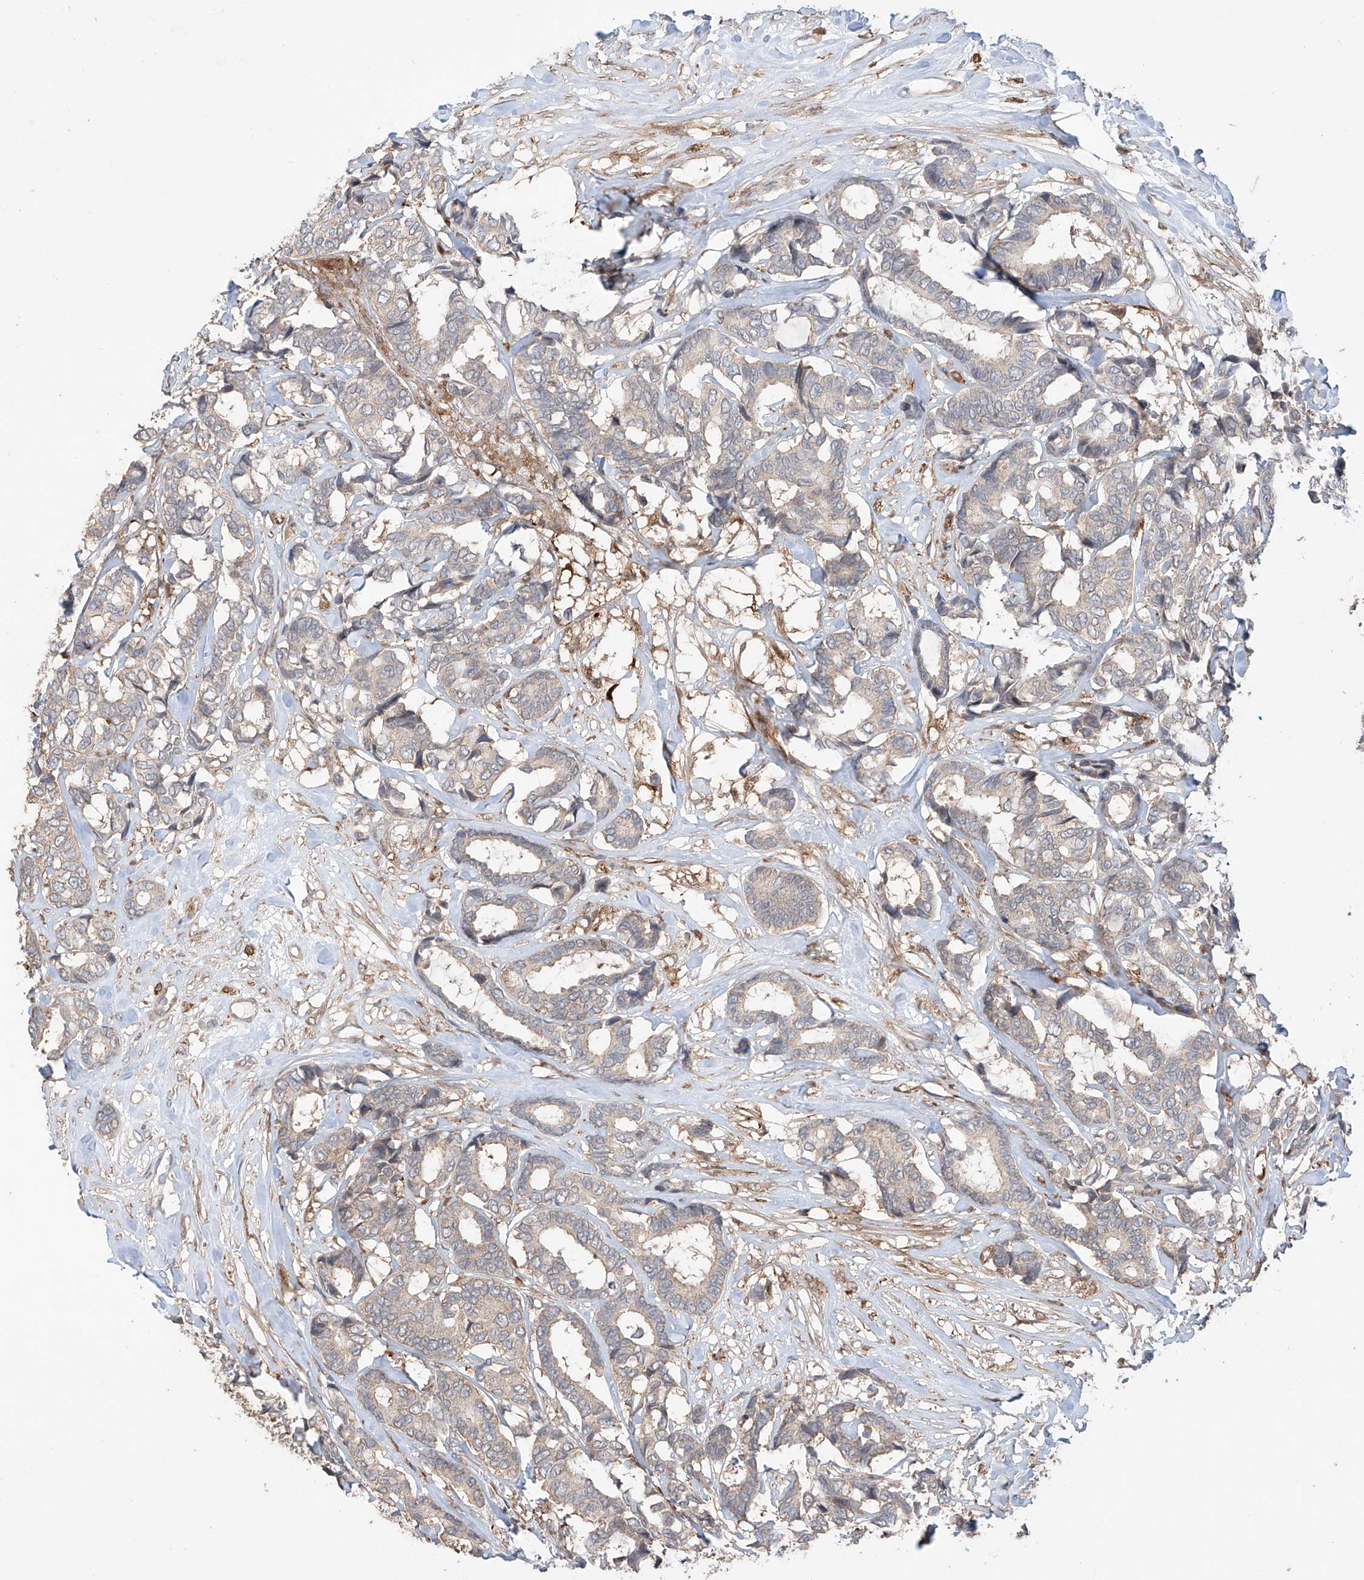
{"staining": {"intensity": "weak", "quantity": "<25%", "location": "cytoplasmic/membranous"}, "tissue": "breast cancer", "cell_type": "Tumor cells", "image_type": "cancer", "snomed": [{"axis": "morphology", "description": "Duct carcinoma"}, {"axis": "topography", "description": "Breast"}], "caption": "This is an immunohistochemistry (IHC) image of human breast cancer. There is no expression in tumor cells.", "gene": "IGSF22", "patient": {"sex": "female", "age": 87}}